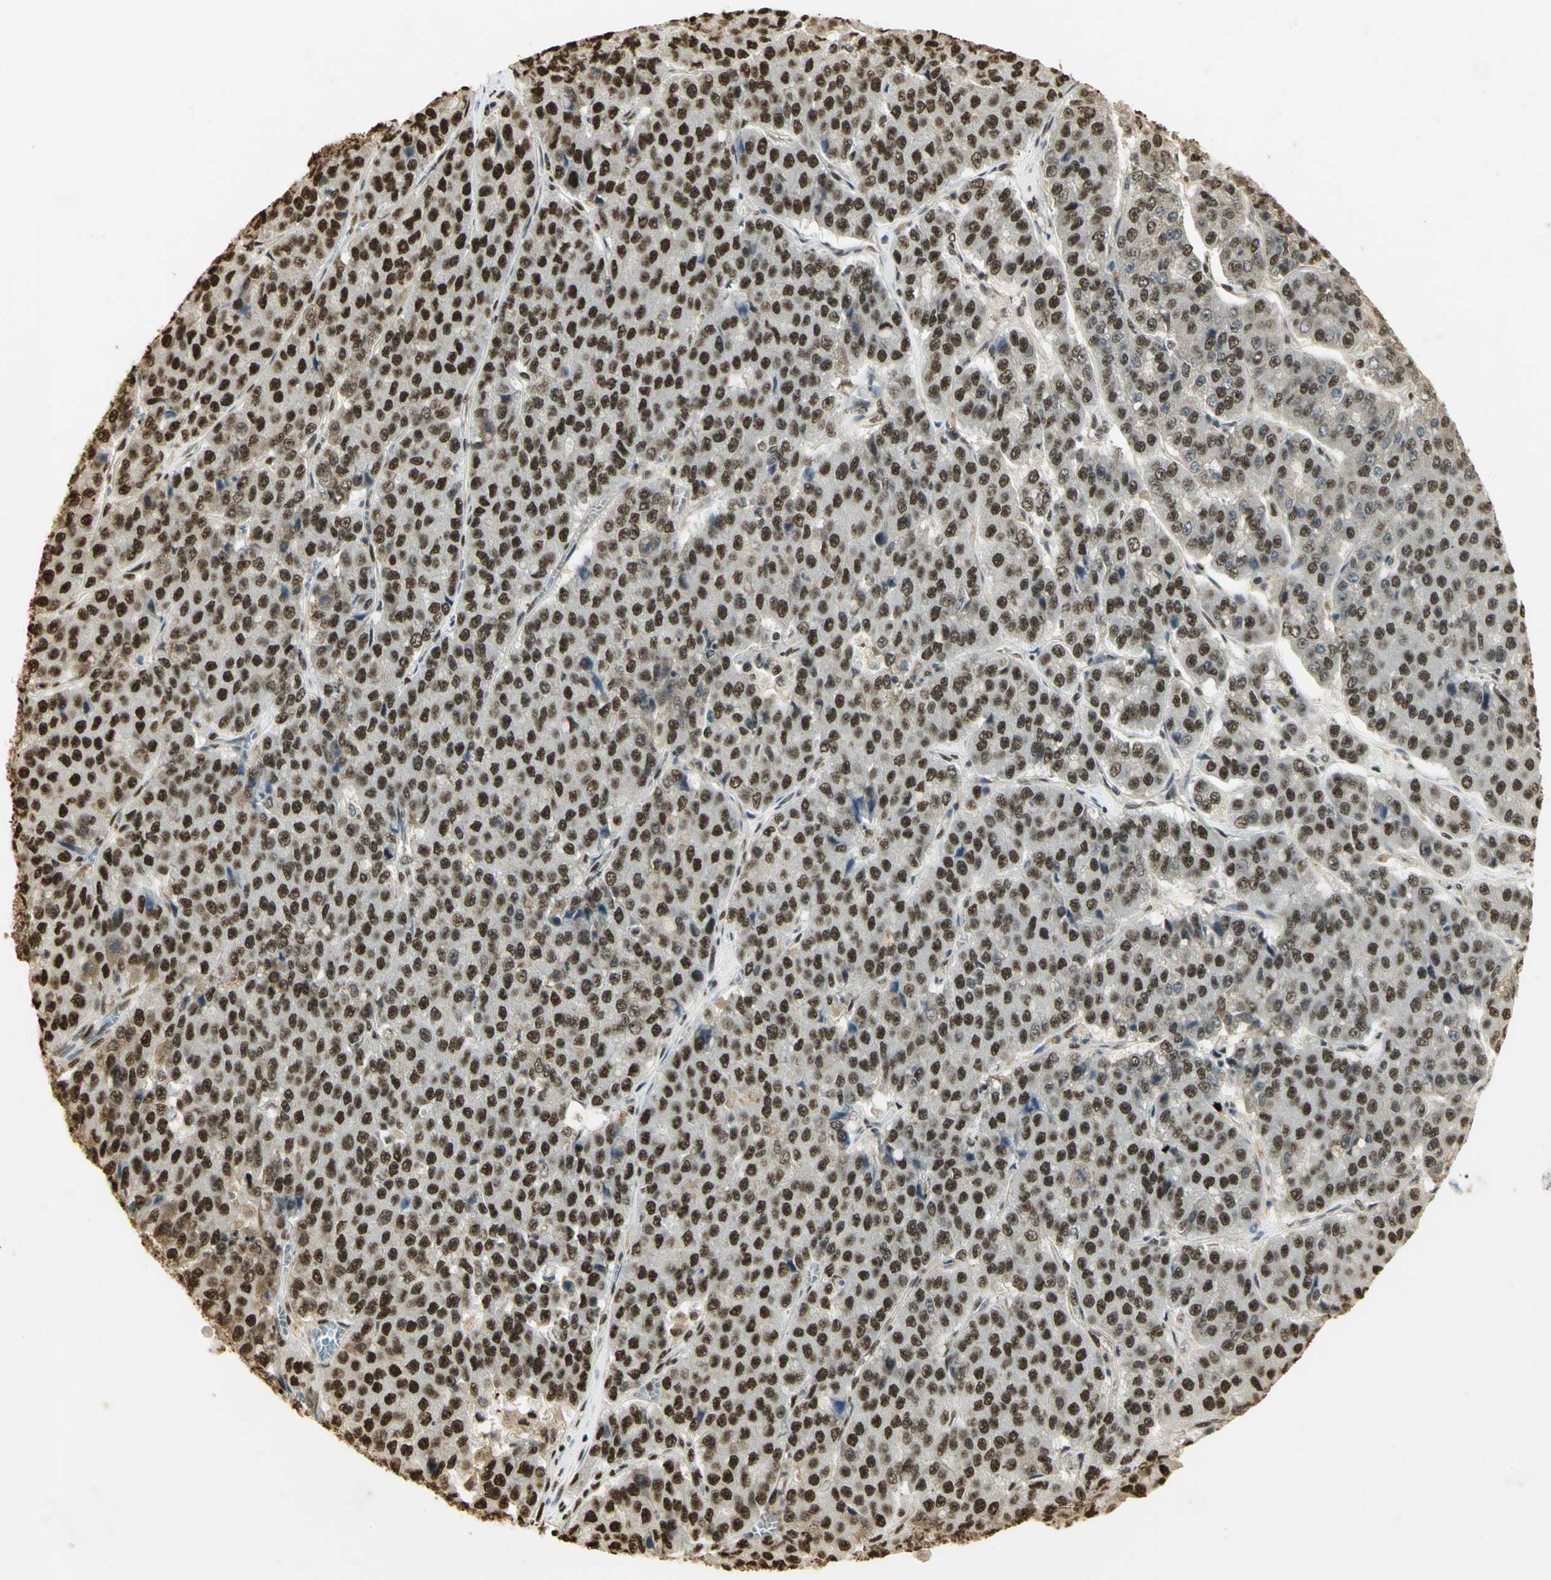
{"staining": {"intensity": "strong", "quantity": ">75%", "location": "nuclear"}, "tissue": "pancreatic cancer", "cell_type": "Tumor cells", "image_type": "cancer", "snomed": [{"axis": "morphology", "description": "Adenocarcinoma, NOS"}, {"axis": "topography", "description": "Pancreas"}], "caption": "IHC of pancreatic cancer (adenocarcinoma) reveals high levels of strong nuclear staining in about >75% of tumor cells. The staining is performed using DAB brown chromogen to label protein expression. The nuclei are counter-stained blue using hematoxylin.", "gene": "SET", "patient": {"sex": "male", "age": 50}}